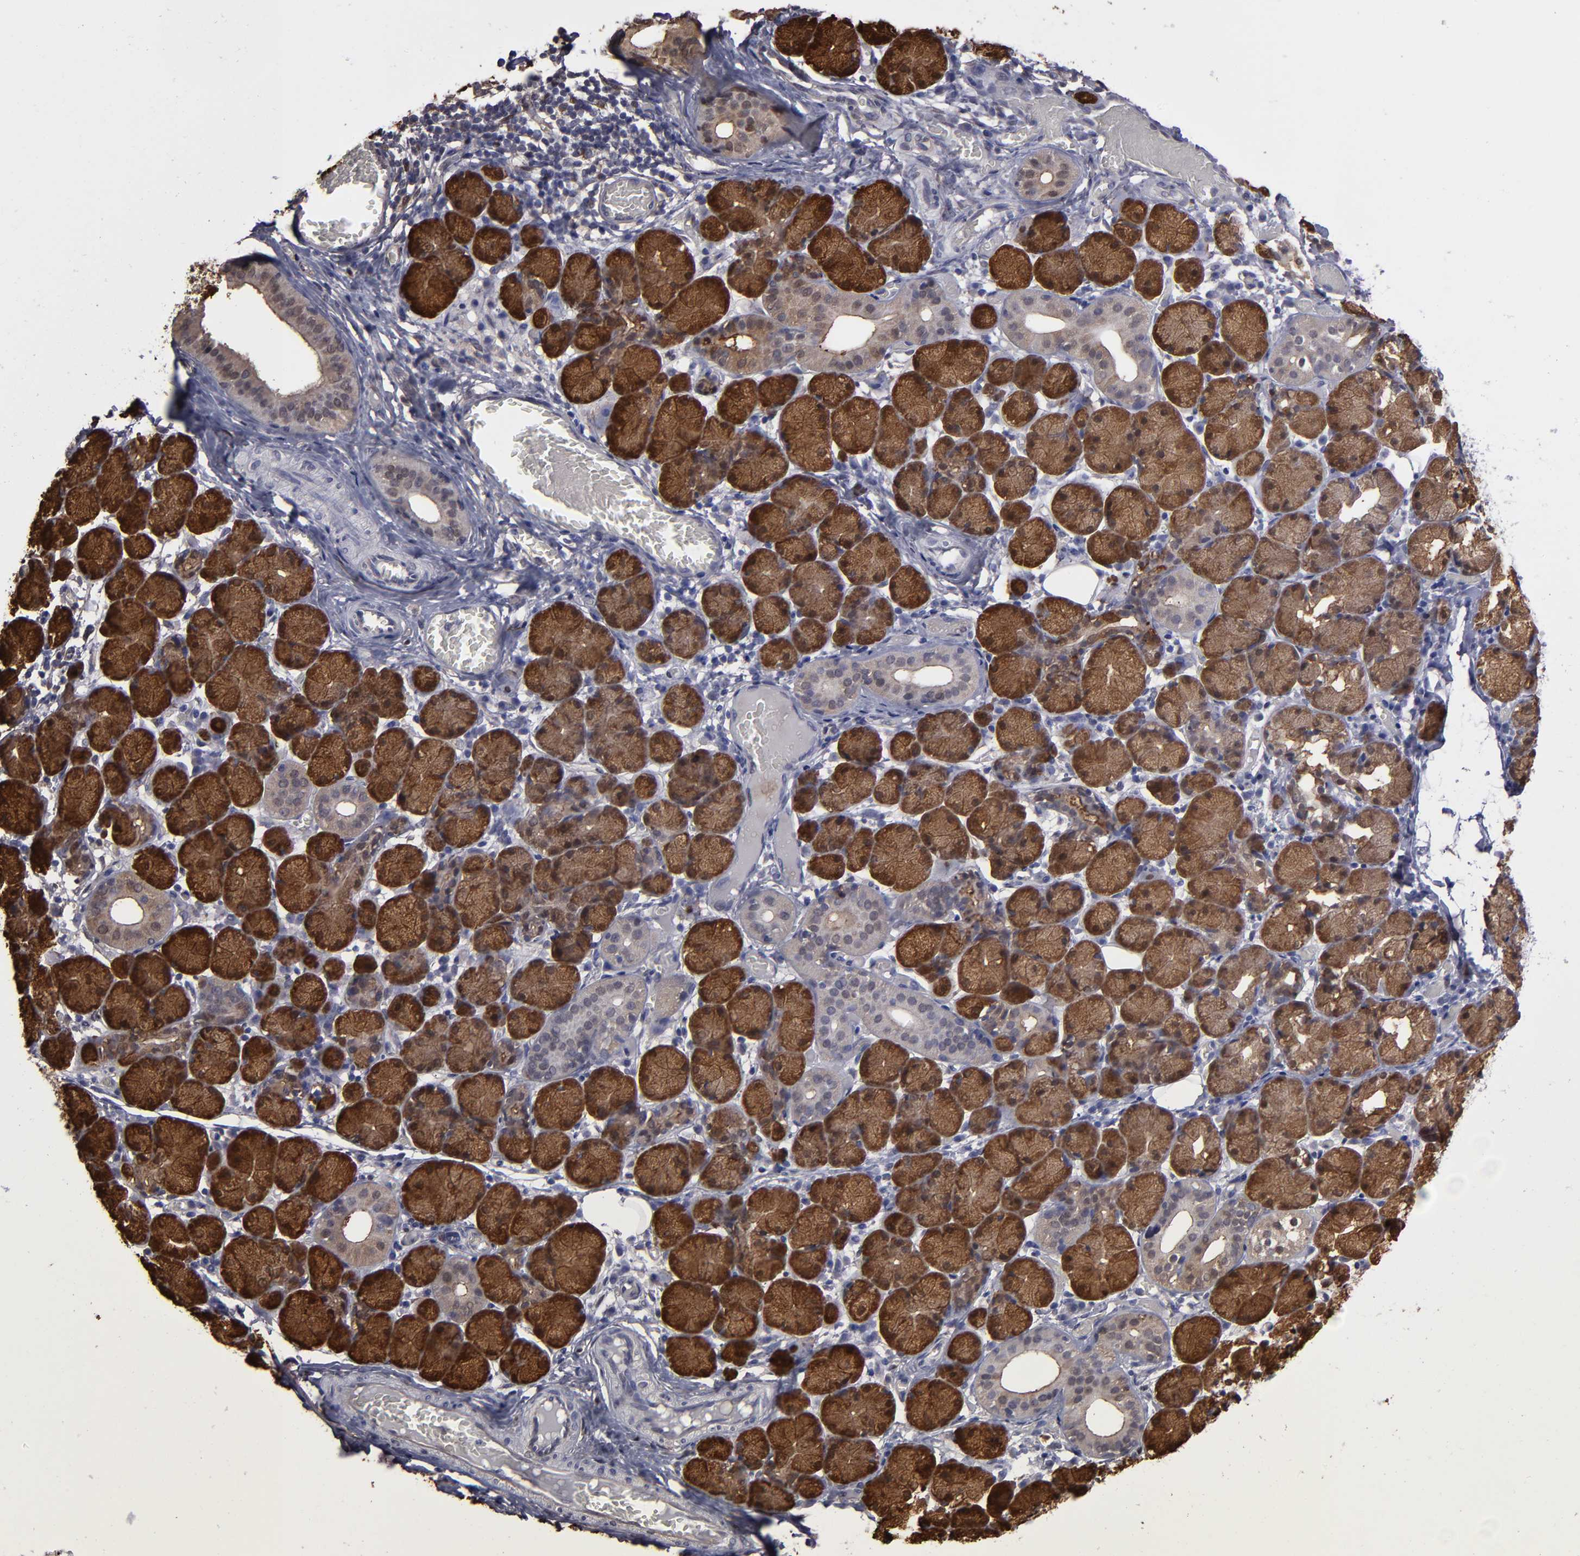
{"staining": {"intensity": "strong", "quantity": ">75%", "location": "cytoplasmic/membranous"}, "tissue": "salivary gland", "cell_type": "Glandular cells", "image_type": "normal", "snomed": [{"axis": "morphology", "description": "Normal tissue, NOS"}, {"axis": "topography", "description": "Salivary gland"}], "caption": "The image displays staining of normal salivary gland, revealing strong cytoplasmic/membranous protein expression (brown color) within glandular cells. The staining was performed using DAB, with brown indicating positive protein expression. Nuclei are stained blue with hematoxylin.", "gene": "NDRG2", "patient": {"sex": "female", "age": 24}}